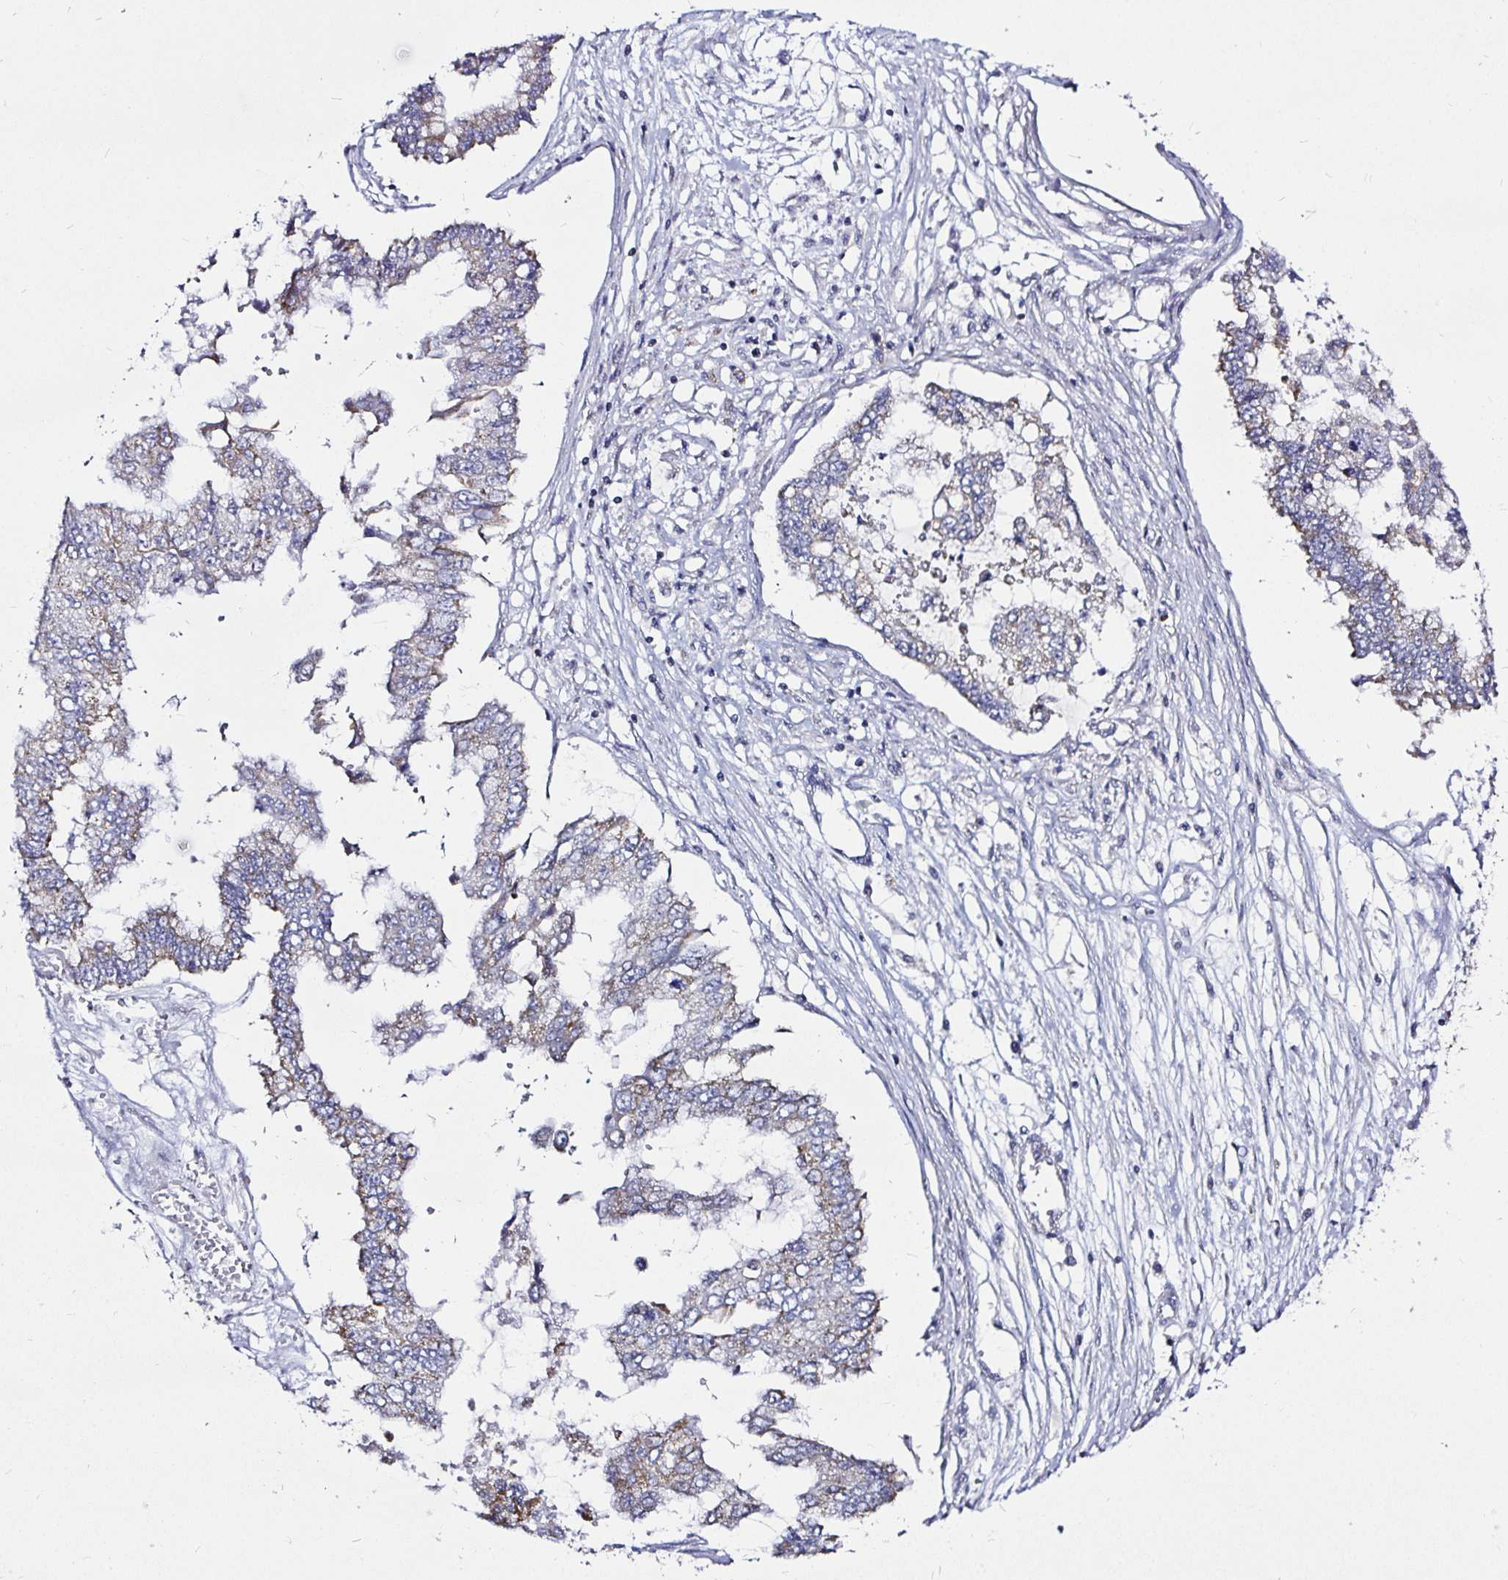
{"staining": {"intensity": "negative", "quantity": "none", "location": "none"}, "tissue": "ovarian cancer", "cell_type": "Tumor cells", "image_type": "cancer", "snomed": [{"axis": "morphology", "description": "Cystadenocarcinoma, mucinous, NOS"}, {"axis": "topography", "description": "Ovary"}], "caption": "An image of human ovarian cancer (mucinous cystadenocarcinoma) is negative for staining in tumor cells.", "gene": "PGAM2", "patient": {"sex": "female", "age": 72}}